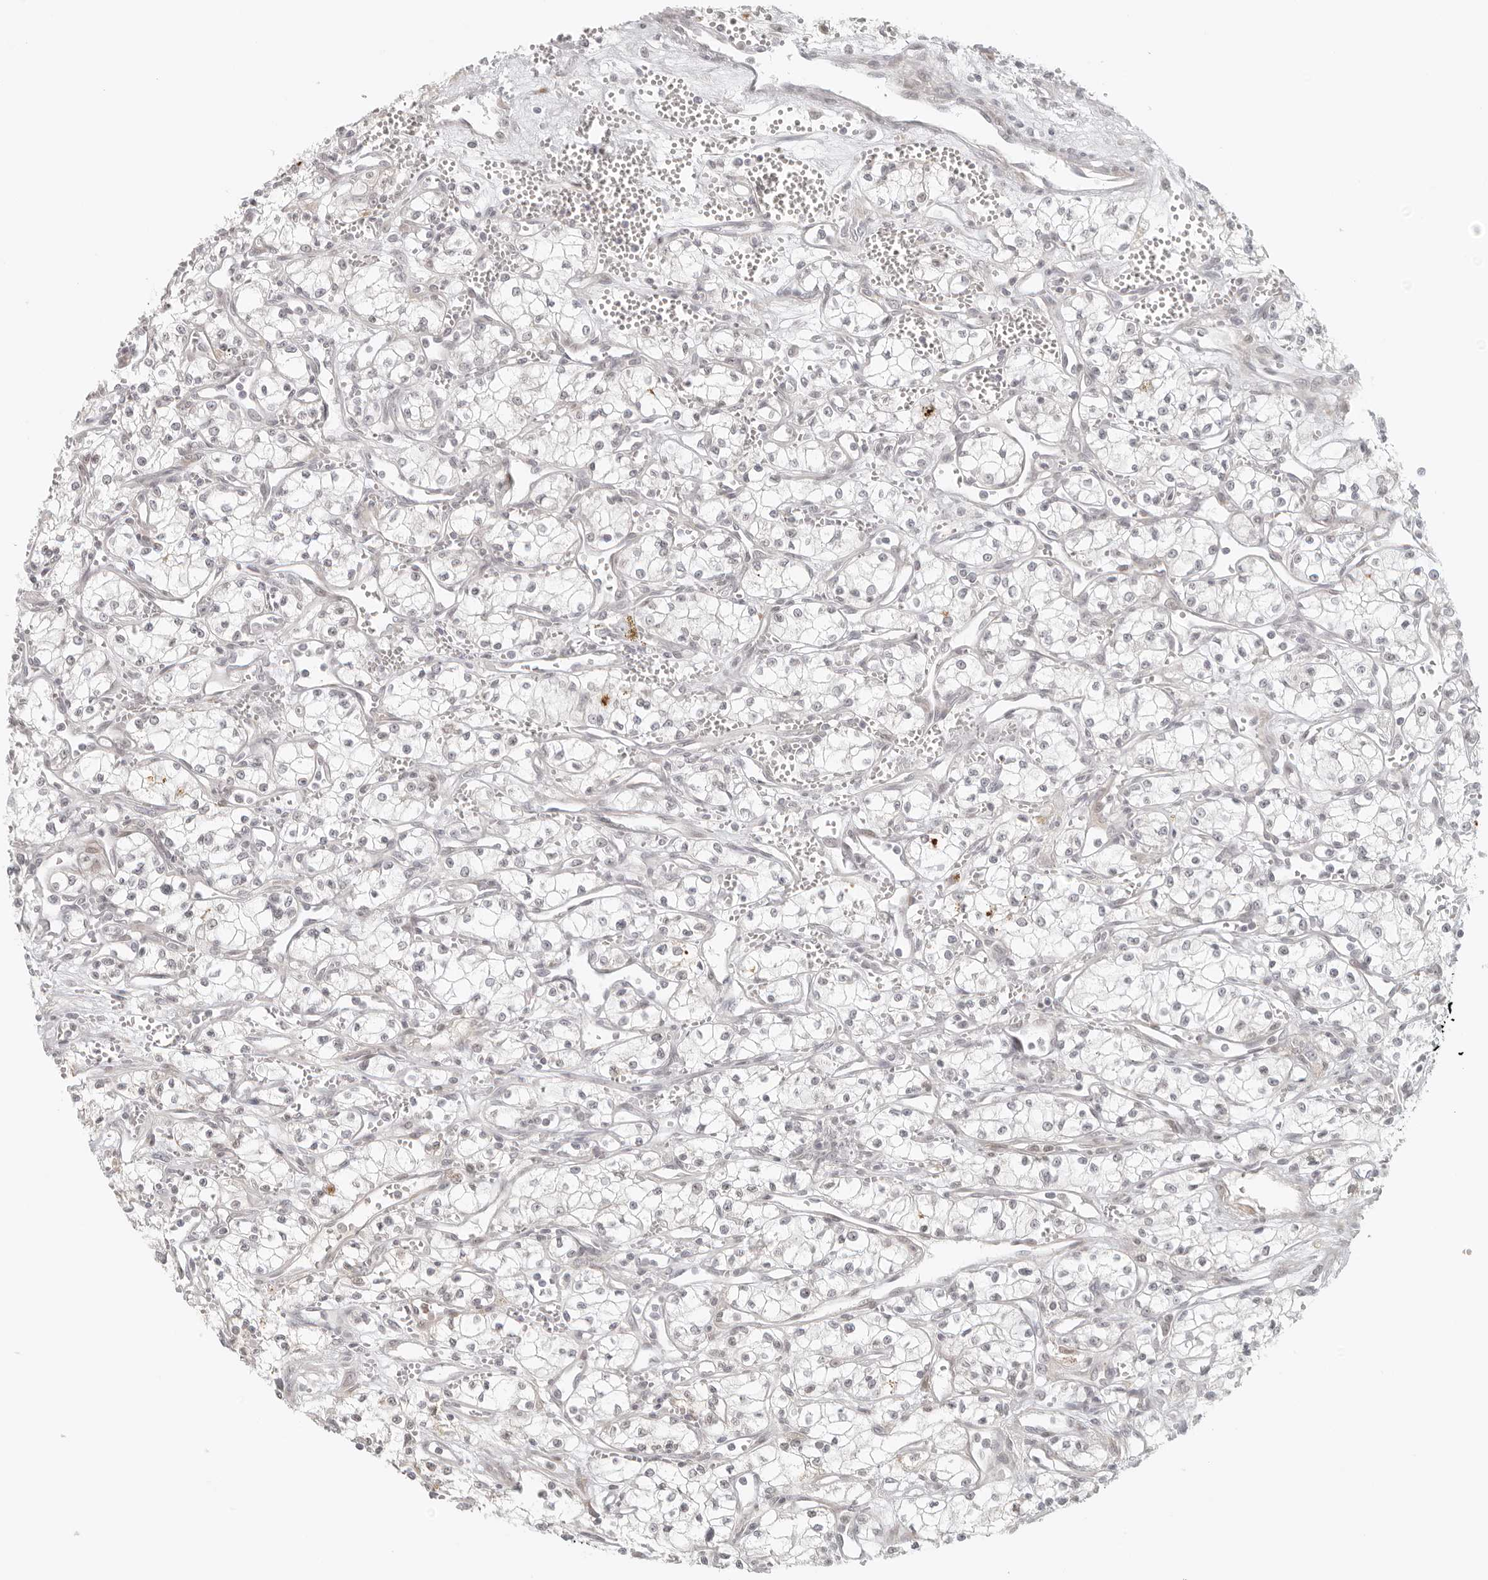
{"staining": {"intensity": "negative", "quantity": "none", "location": "none"}, "tissue": "renal cancer", "cell_type": "Tumor cells", "image_type": "cancer", "snomed": [{"axis": "morphology", "description": "Adenocarcinoma, NOS"}, {"axis": "topography", "description": "Kidney"}], "caption": "High magnification brightfield microscopy of renal cancer (adenocarcinoma) stained with DAB (brown) and counterstained with hematoxylin (blue): tumor cells show no significant positivity. (Immunohistochemistry (ihc), brightfield microscopy, high magnification).", "gene": "ZNF678", "patient": {"sex": "male", "age": 59}}